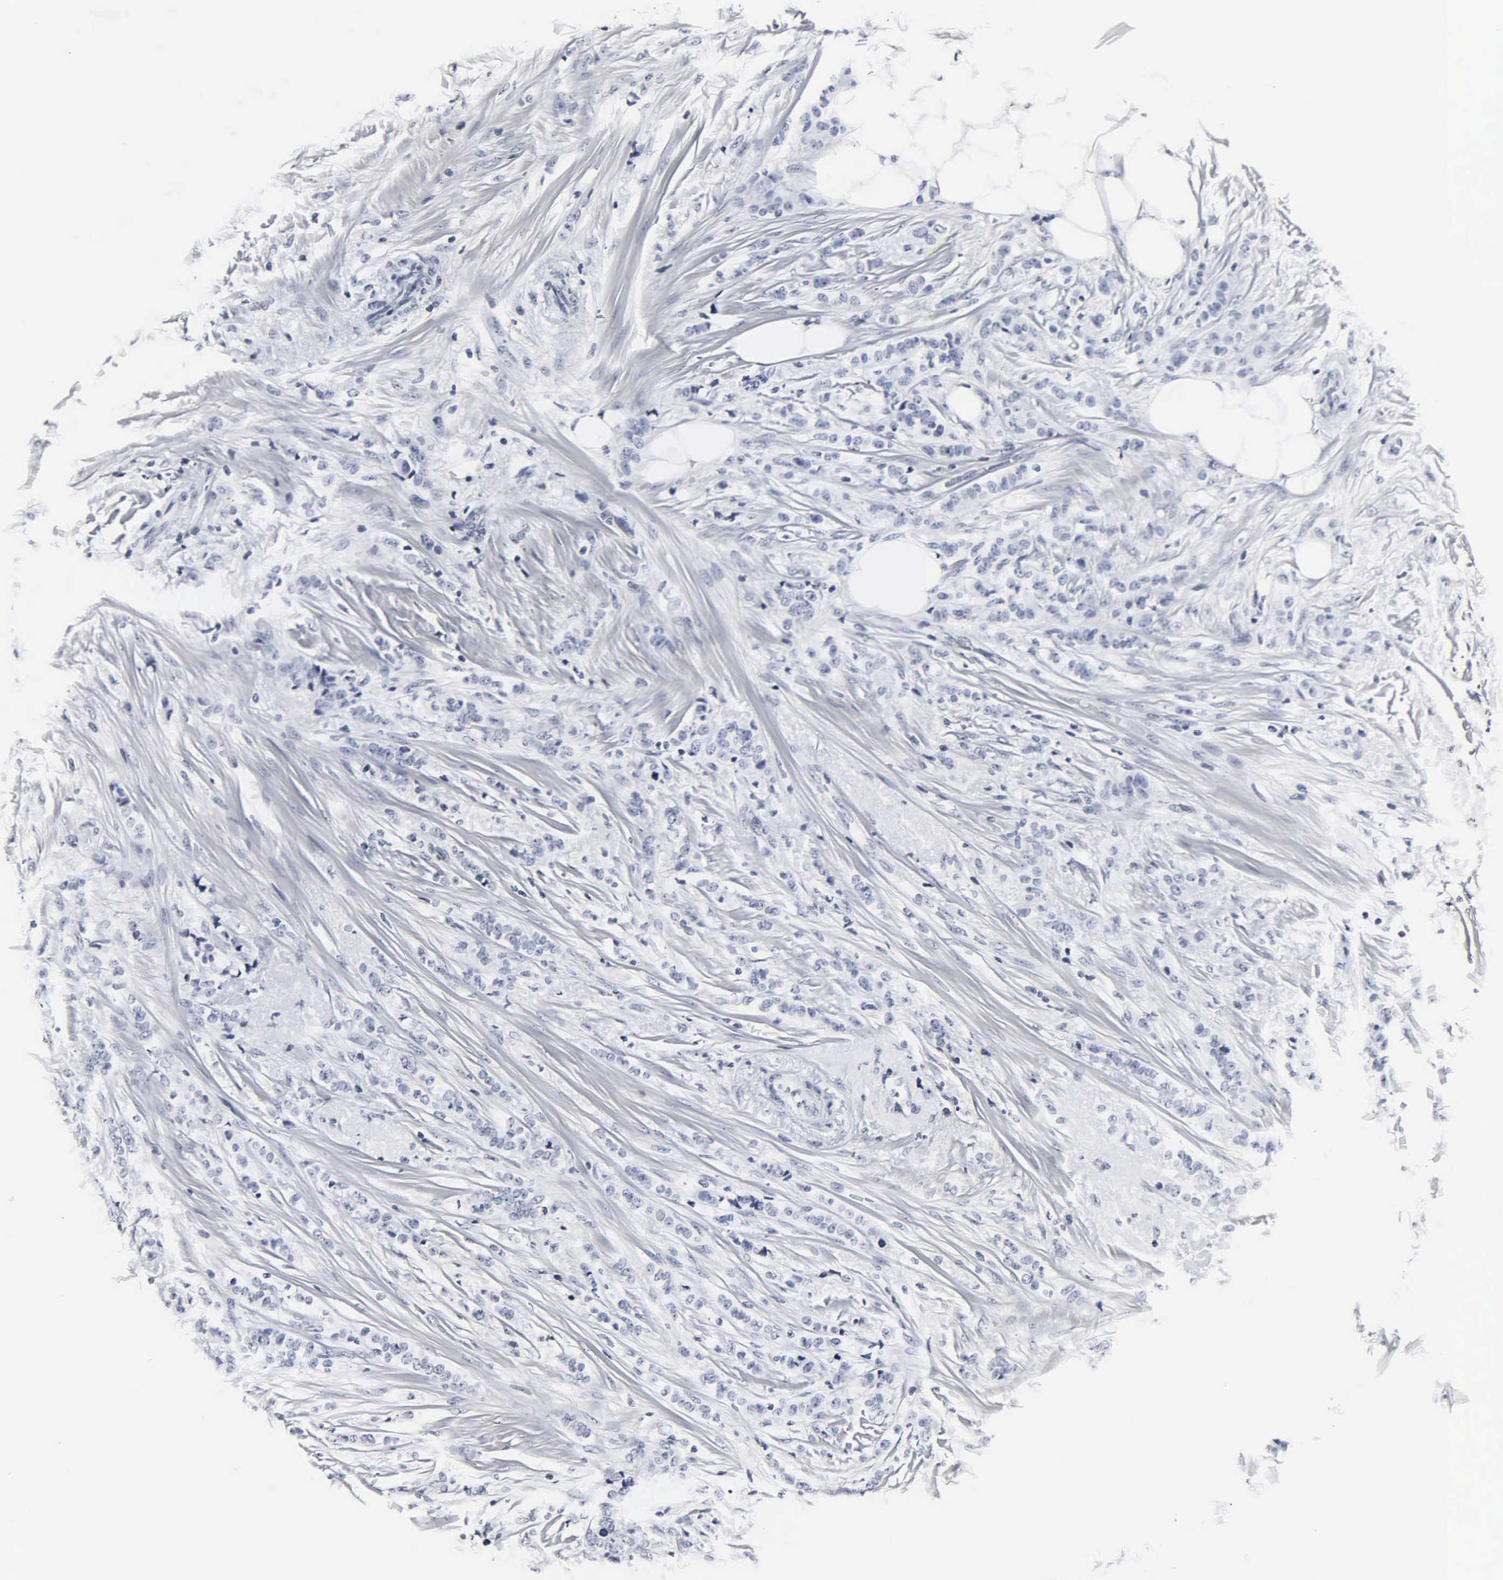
{"staining": {"intensity": "negative", "quantity": "none", "location": "none"}, "tissue": "breast cancer", "cell_type": "Tumor cells", "image_type": "cancer", "snomed": [{"axis": "morphology", "description": "Lobular carcinoma"}, {"axis": "topography", "description": "Breast"}], "caption": "Immunohistochemistry histopathology image of neoplastic tissue: human breast cancer stained with DAB demonstrates no significant protein expression in tumor cells.", "gene": "DGCR2", "patient": {"sex": "female", "age": 55}}